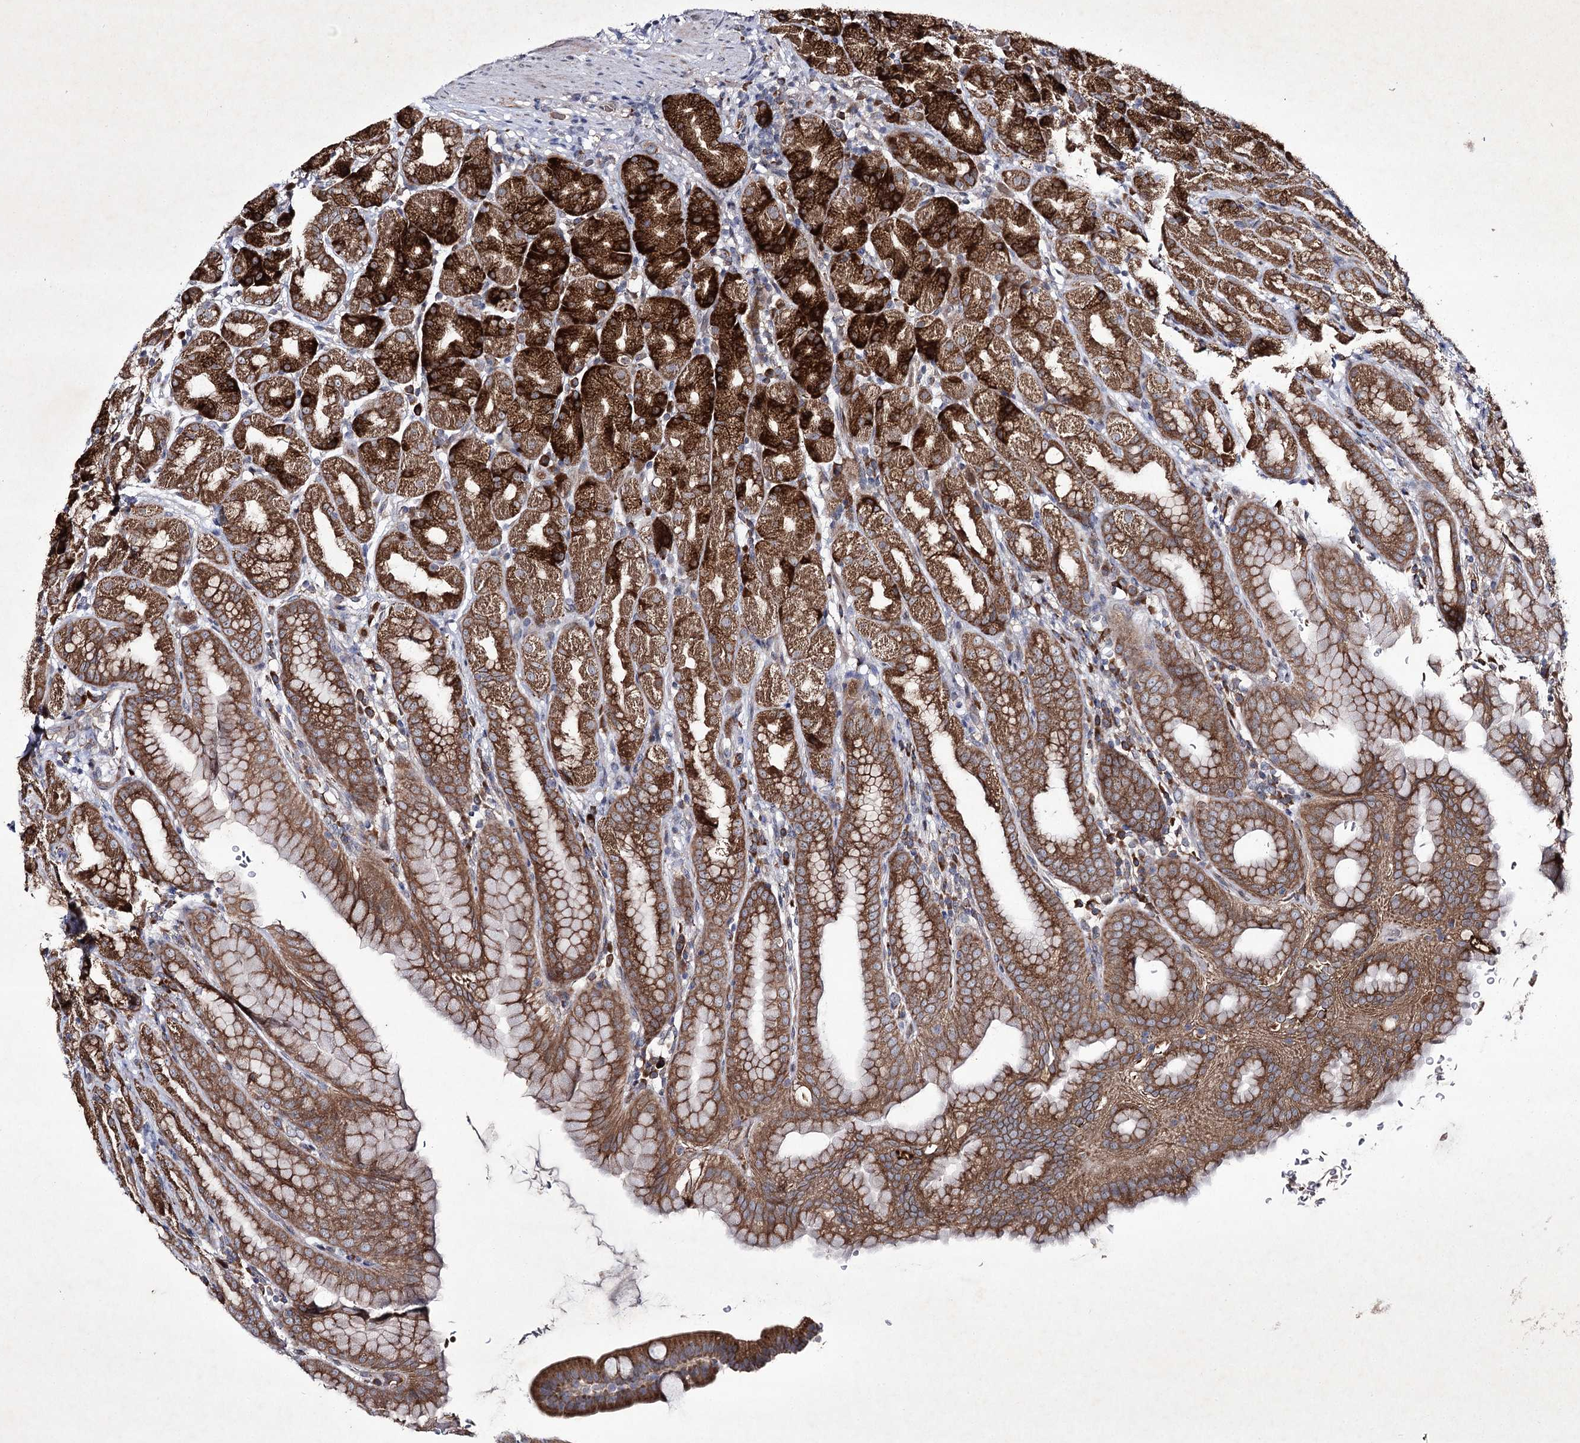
{"staining": {"intensity": "strong", "quantity": ">75%", "location": "cytoplasmic/membranous"}, "tissue": "stomach", "cell_type": "Glandular cells", "image_type": "normal", "snomed": [{"axis": "morphology", "description": "Normal tissue, NOS"}, {"axis": "topography", "description": "Stomach, upper"}], "caption": "This histopathology image shows immunohistochemistry (IHC) staining of benign human stomach, with high strong cytoplasmic/membranous staining in about >75% of glandular cells.", "gene": "ALG9", "patient": {"sex": "male", "age": 68}}